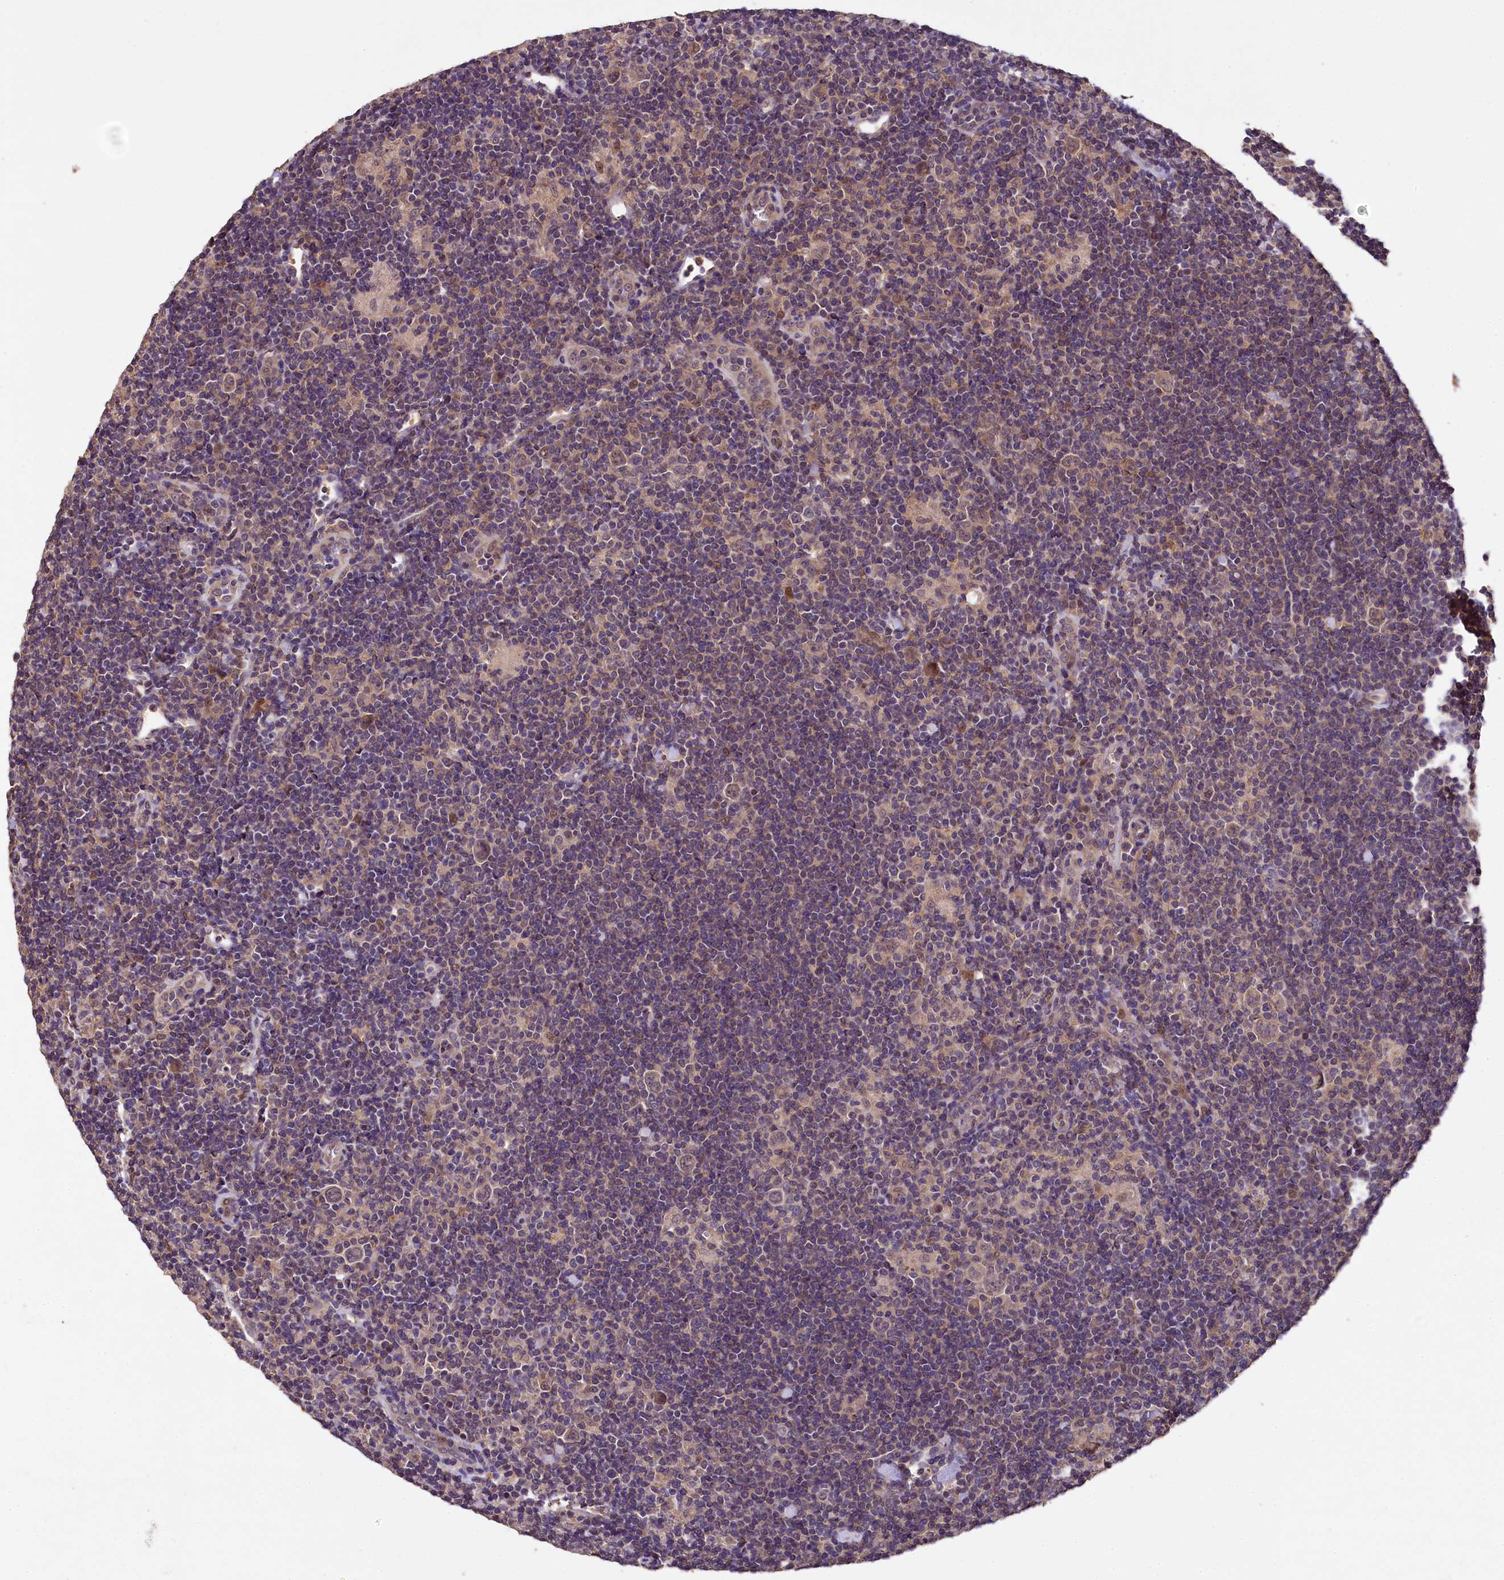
{"staining": {"intensity": "weak", "quantity": ">75%", "location": "nuclear"}, "tissue": "lymphoma", "cell_type": "Tumor cells", "image_type": "cancer", "snomed": [{"axis": "morphology", "description": "Hodgkin's disease, NOS"}, {"axis": "topography", "description": "Lymph node"}], "caption": "Protein staining exhibits weak nuclear positivity in approximately >75% of tumor cells in Hodgkin's disease.", "gene": "PLXNB1", "patient": {"sex": "female", "age": 57}}